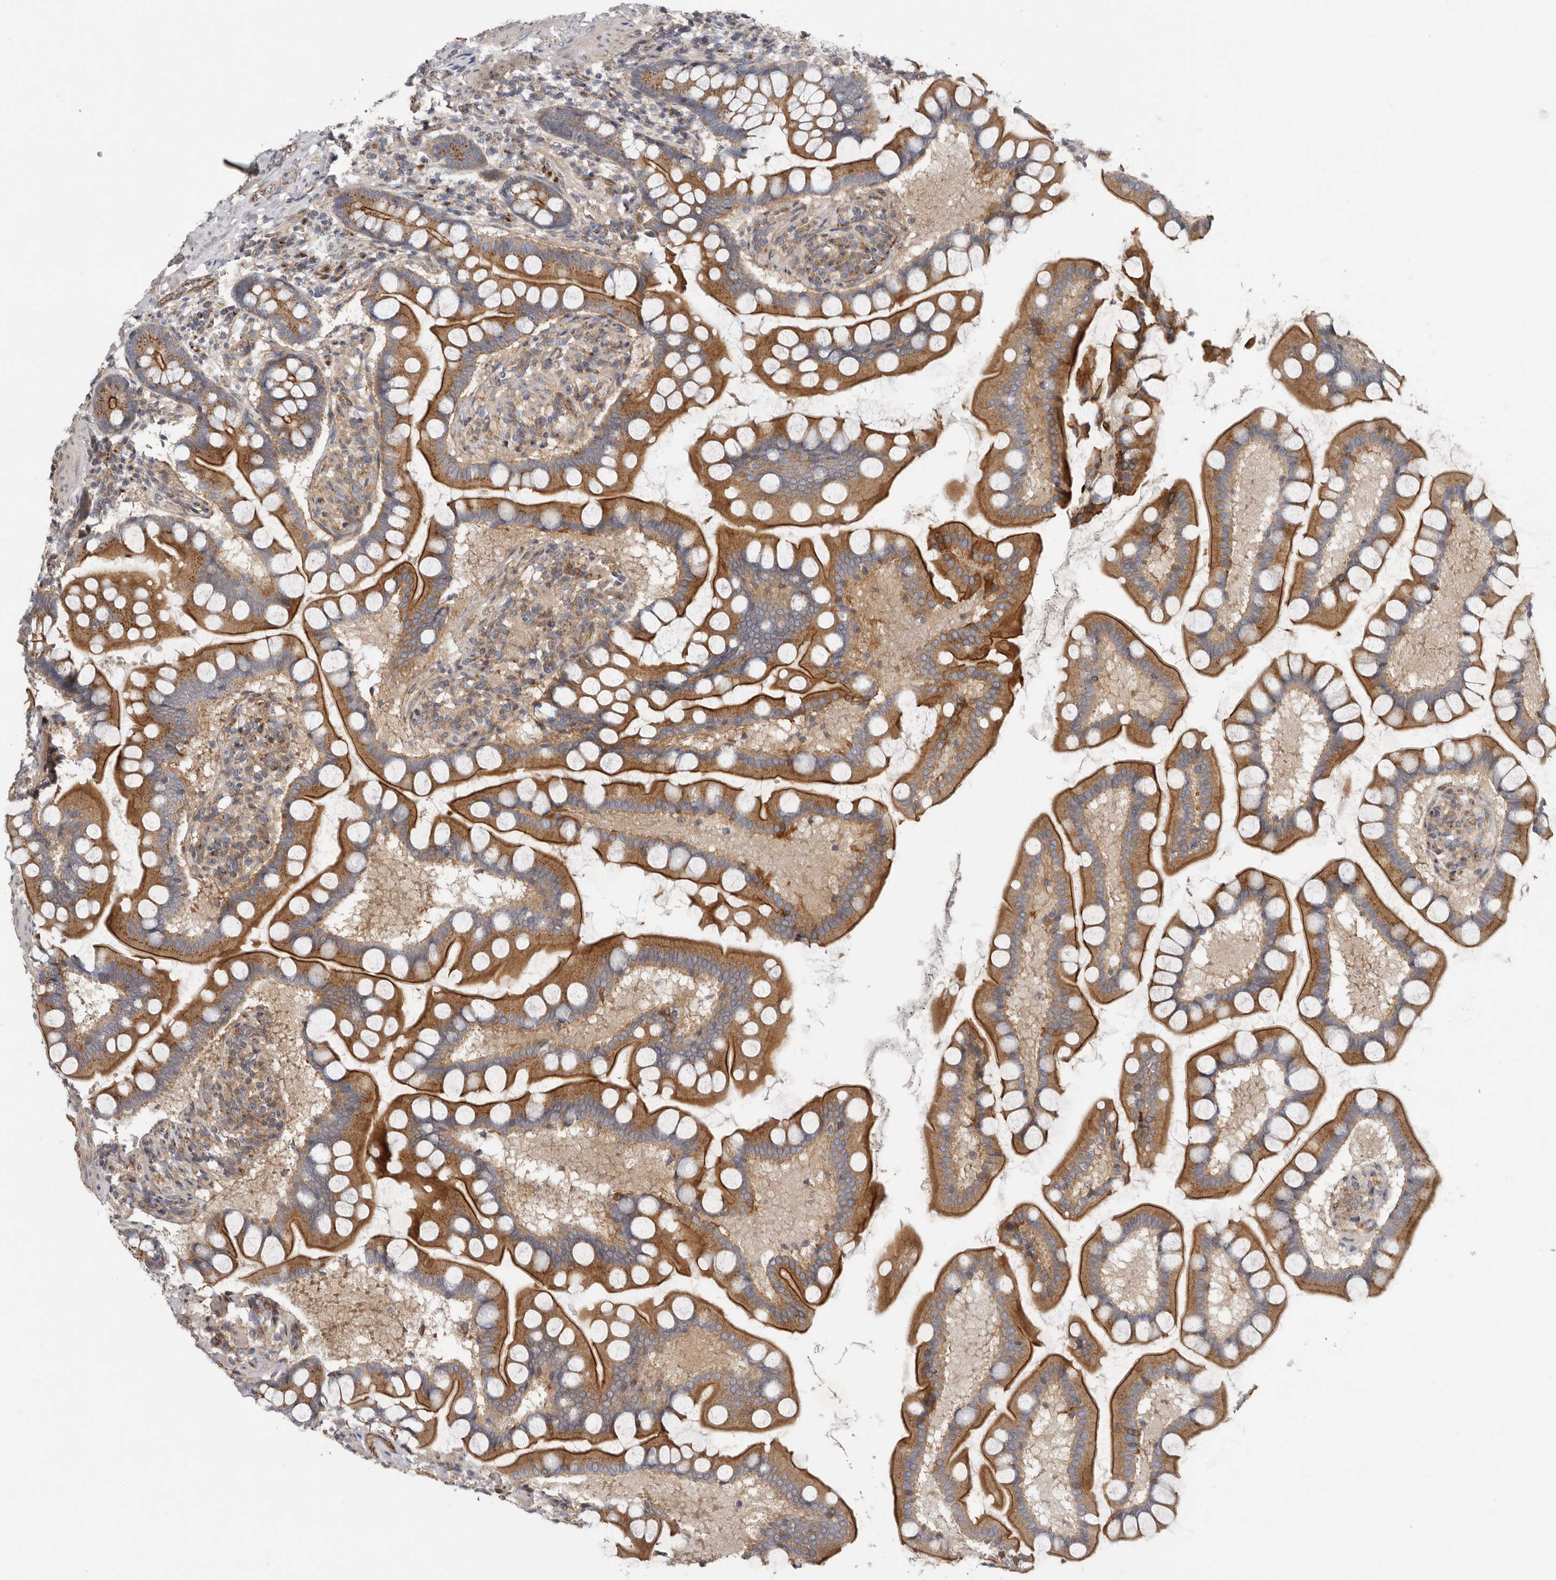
{"staining": {"intensity": "strong", "quantity": ">75%", "location": "cytoplasmic/membranous"}, "tissue": "small intestine", "cell_type": "Glandular cells", "image_type": "normal", "snomed": [{"axis": "morphology", "description": "Normal tissue, NOS"}, {"axis": "topography", "description": "Small intestine"}], "caption": "Brown immunohistochemical staining in normal human small intestine displays strong cytoplasmic/membranous positivity in about >75% of glandular cells.", "gene": "LUZP1", "patient": {"sex": "male", "age": 41}}